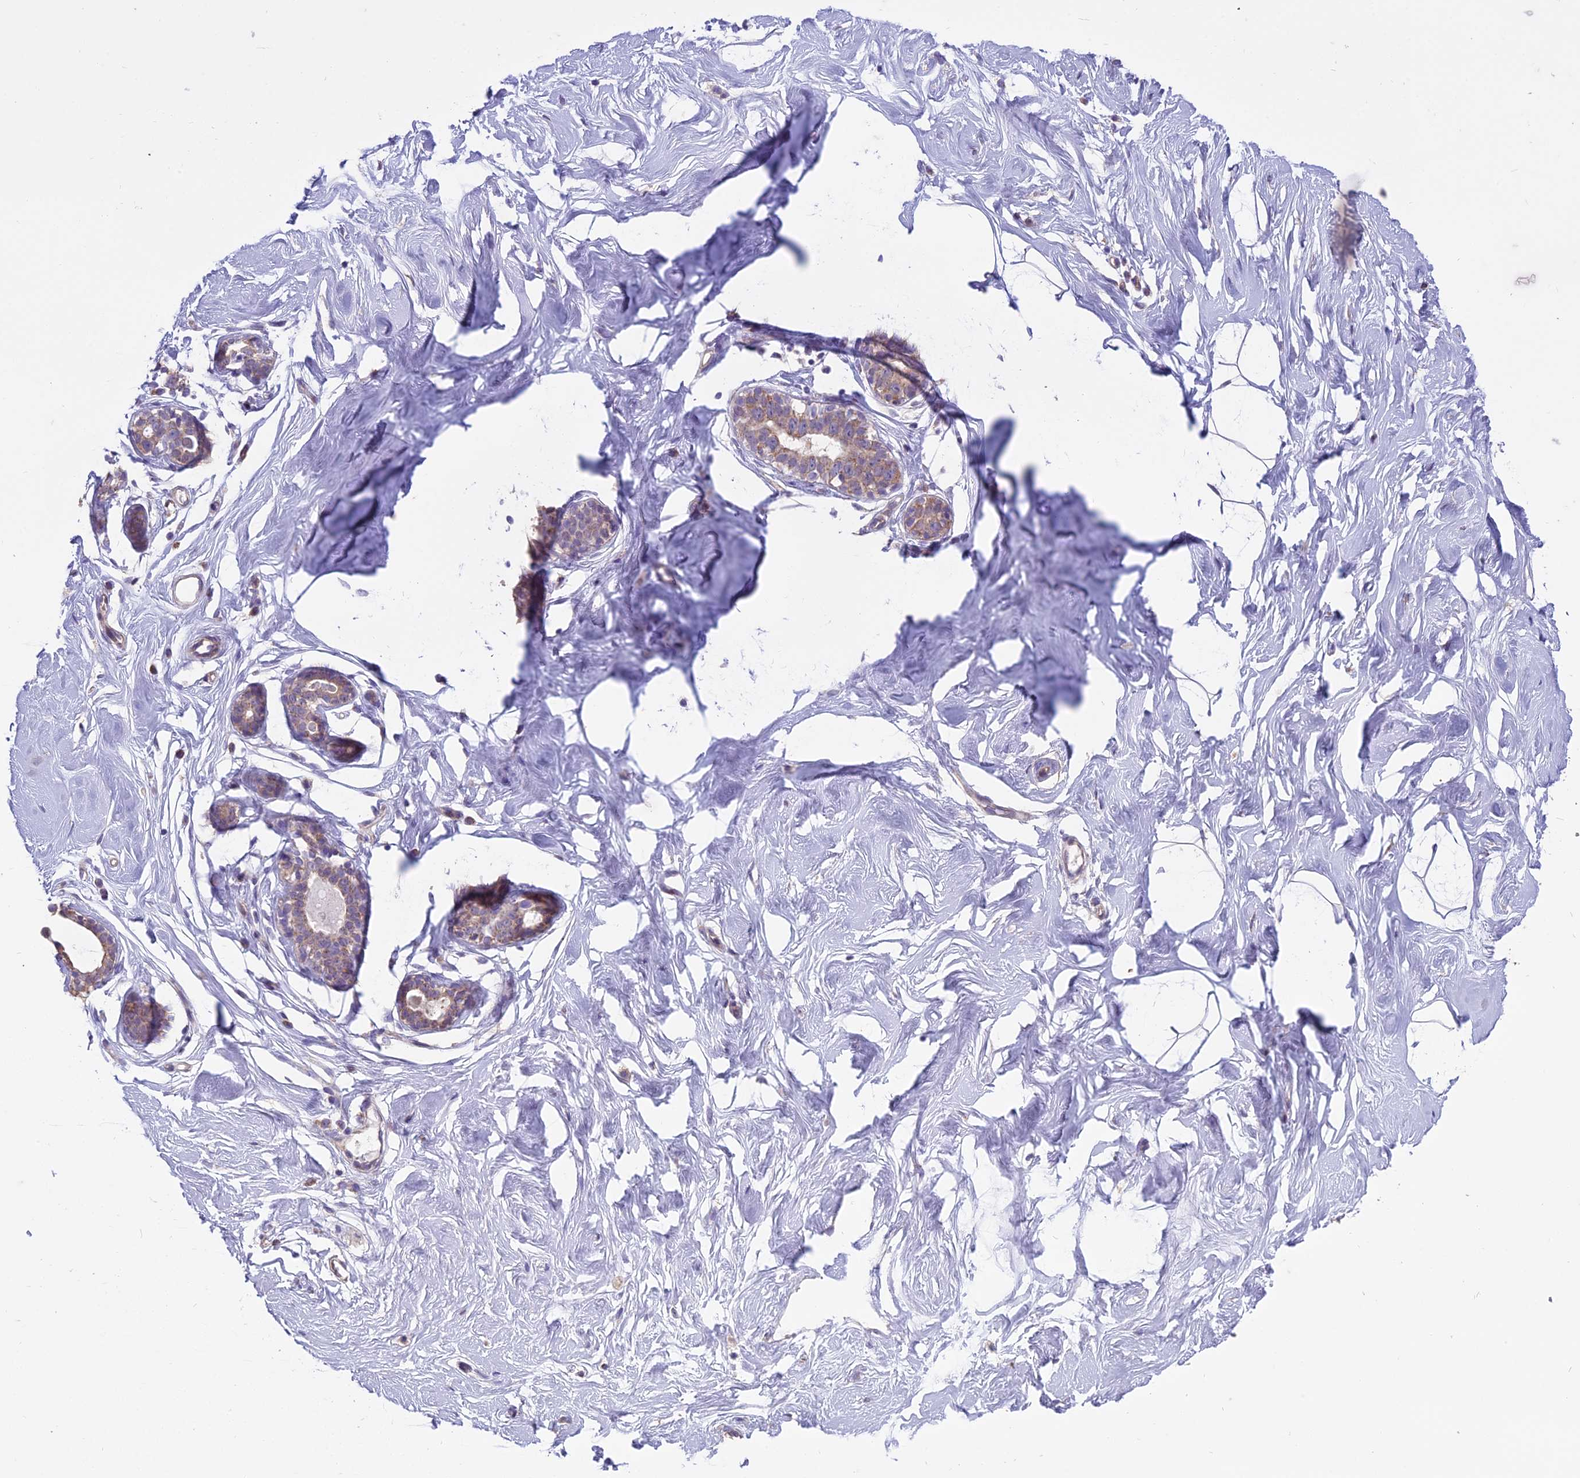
{"staining": {"intensity": "negative", "quantity": "none", "location": "none"}, "tissue": "breast", "cell_type": "Adipocytes", "image_type": "normal", "snomed": [{"axis": "morphology", "description": "Normal tissue, NOS"}, {"axis": "morphology", "description": "Adenoma, NOS"}, {"axis": "topography", "description": "Breast"}], "caption": "A high-resolution histopathology image shows IHC staining of benign breast, which demonstrates no significant expression in adipocytes.", "gene": "DUS2", "patient": {"sex": "female", "age": 23}}